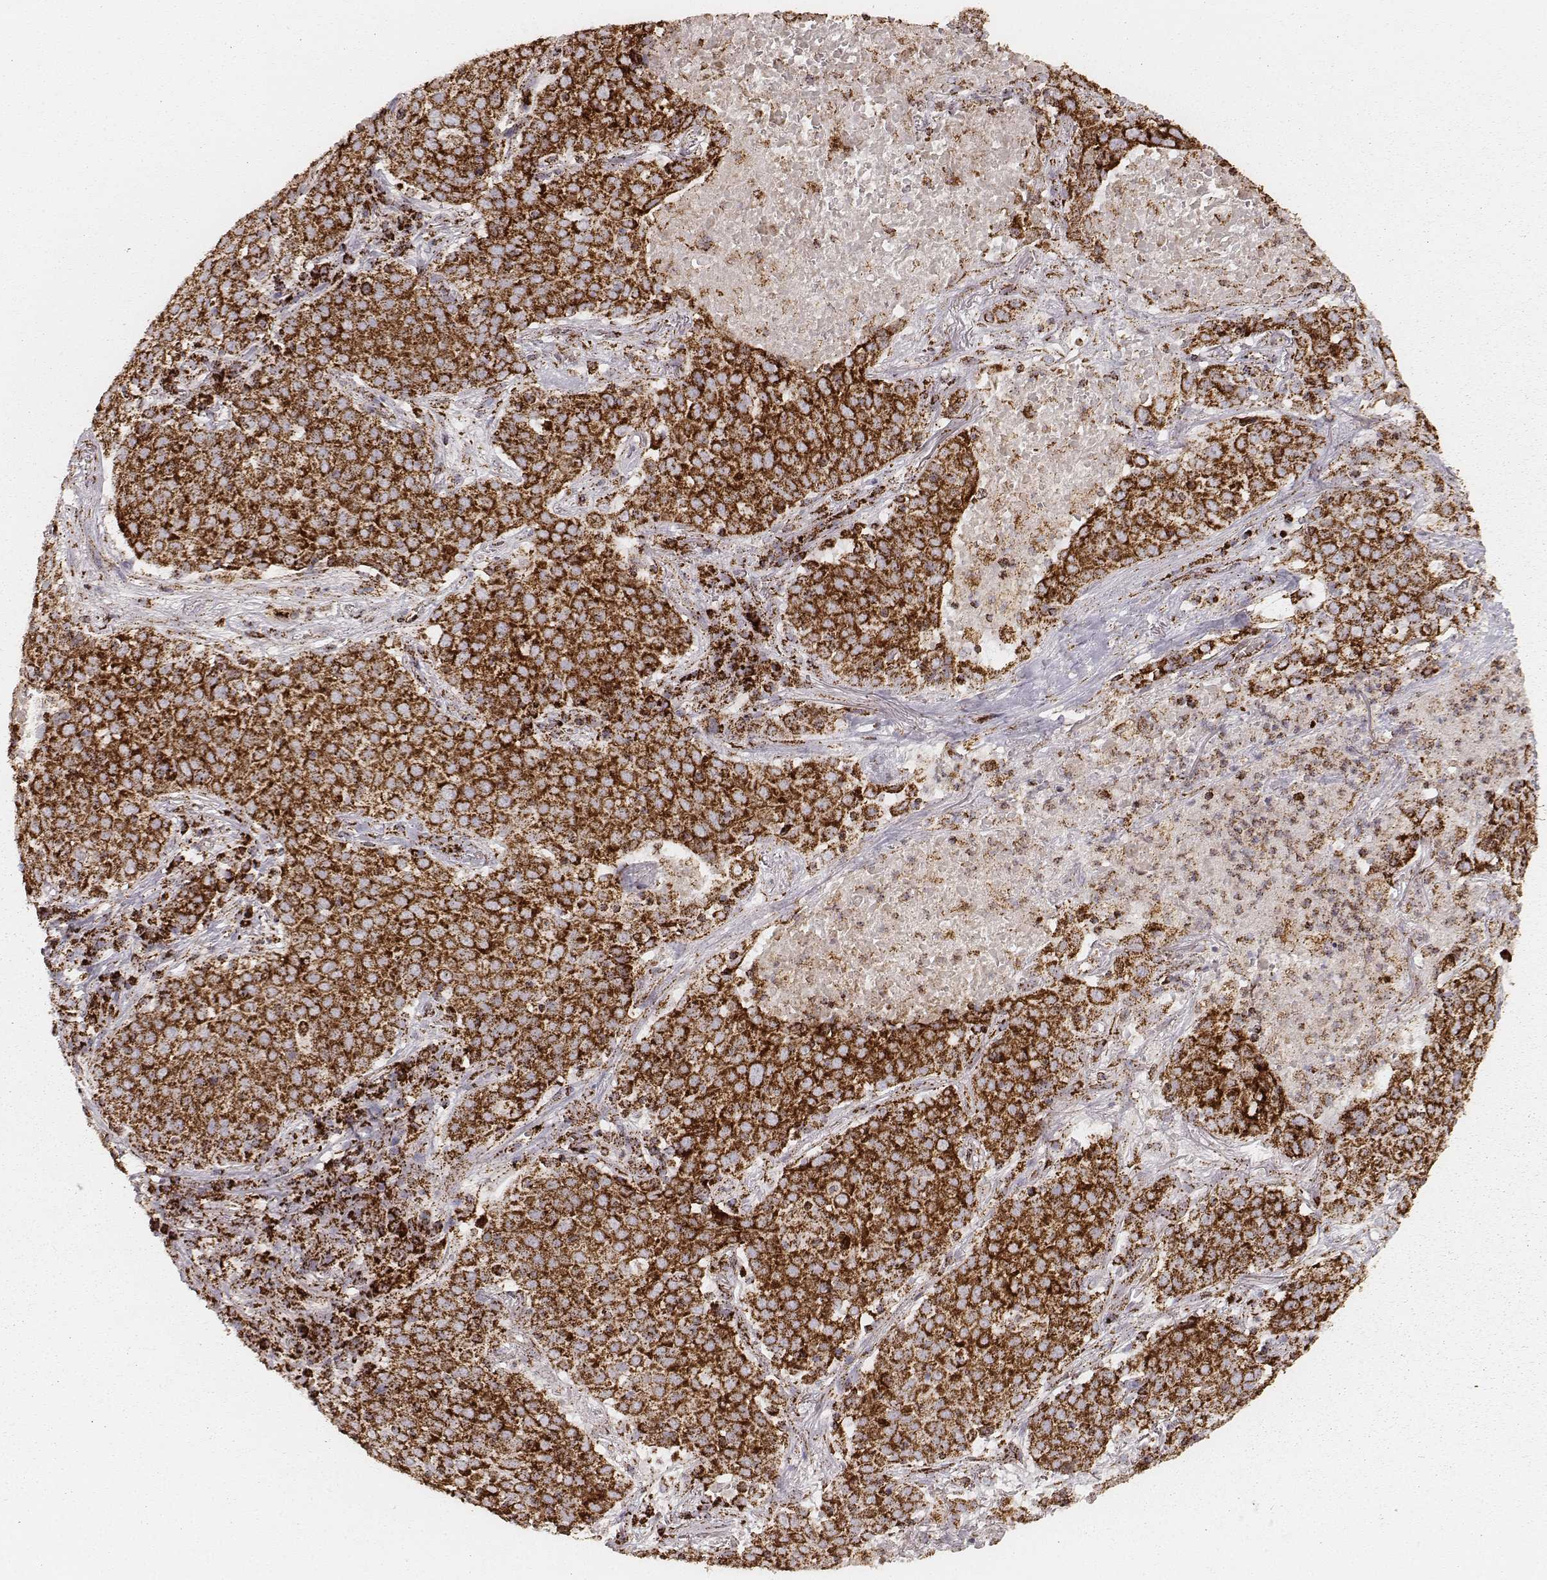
{"staining": {"intensity": "strong", "quantity": ">75%", "location": "cytoplasmic/membranous"}, "tissue": "lung cancer", "cell_type": "Tumor cells", "image_type": "cancer", "snomed": [{"axis": "morphology", "description": "Squamous cell carcinoma, NOS"}, {"axis": "topography", "description": "Lung"}], "caption": "A high-resolution photomicrograph shows immunohistochemistry staining of lung squamous cell carcinoma, which reveals strong cytoplasmic/membranous staining in about >75% of tumor cells.", "gene": "CS", "patient": {"sex": "male", "age": 82}}